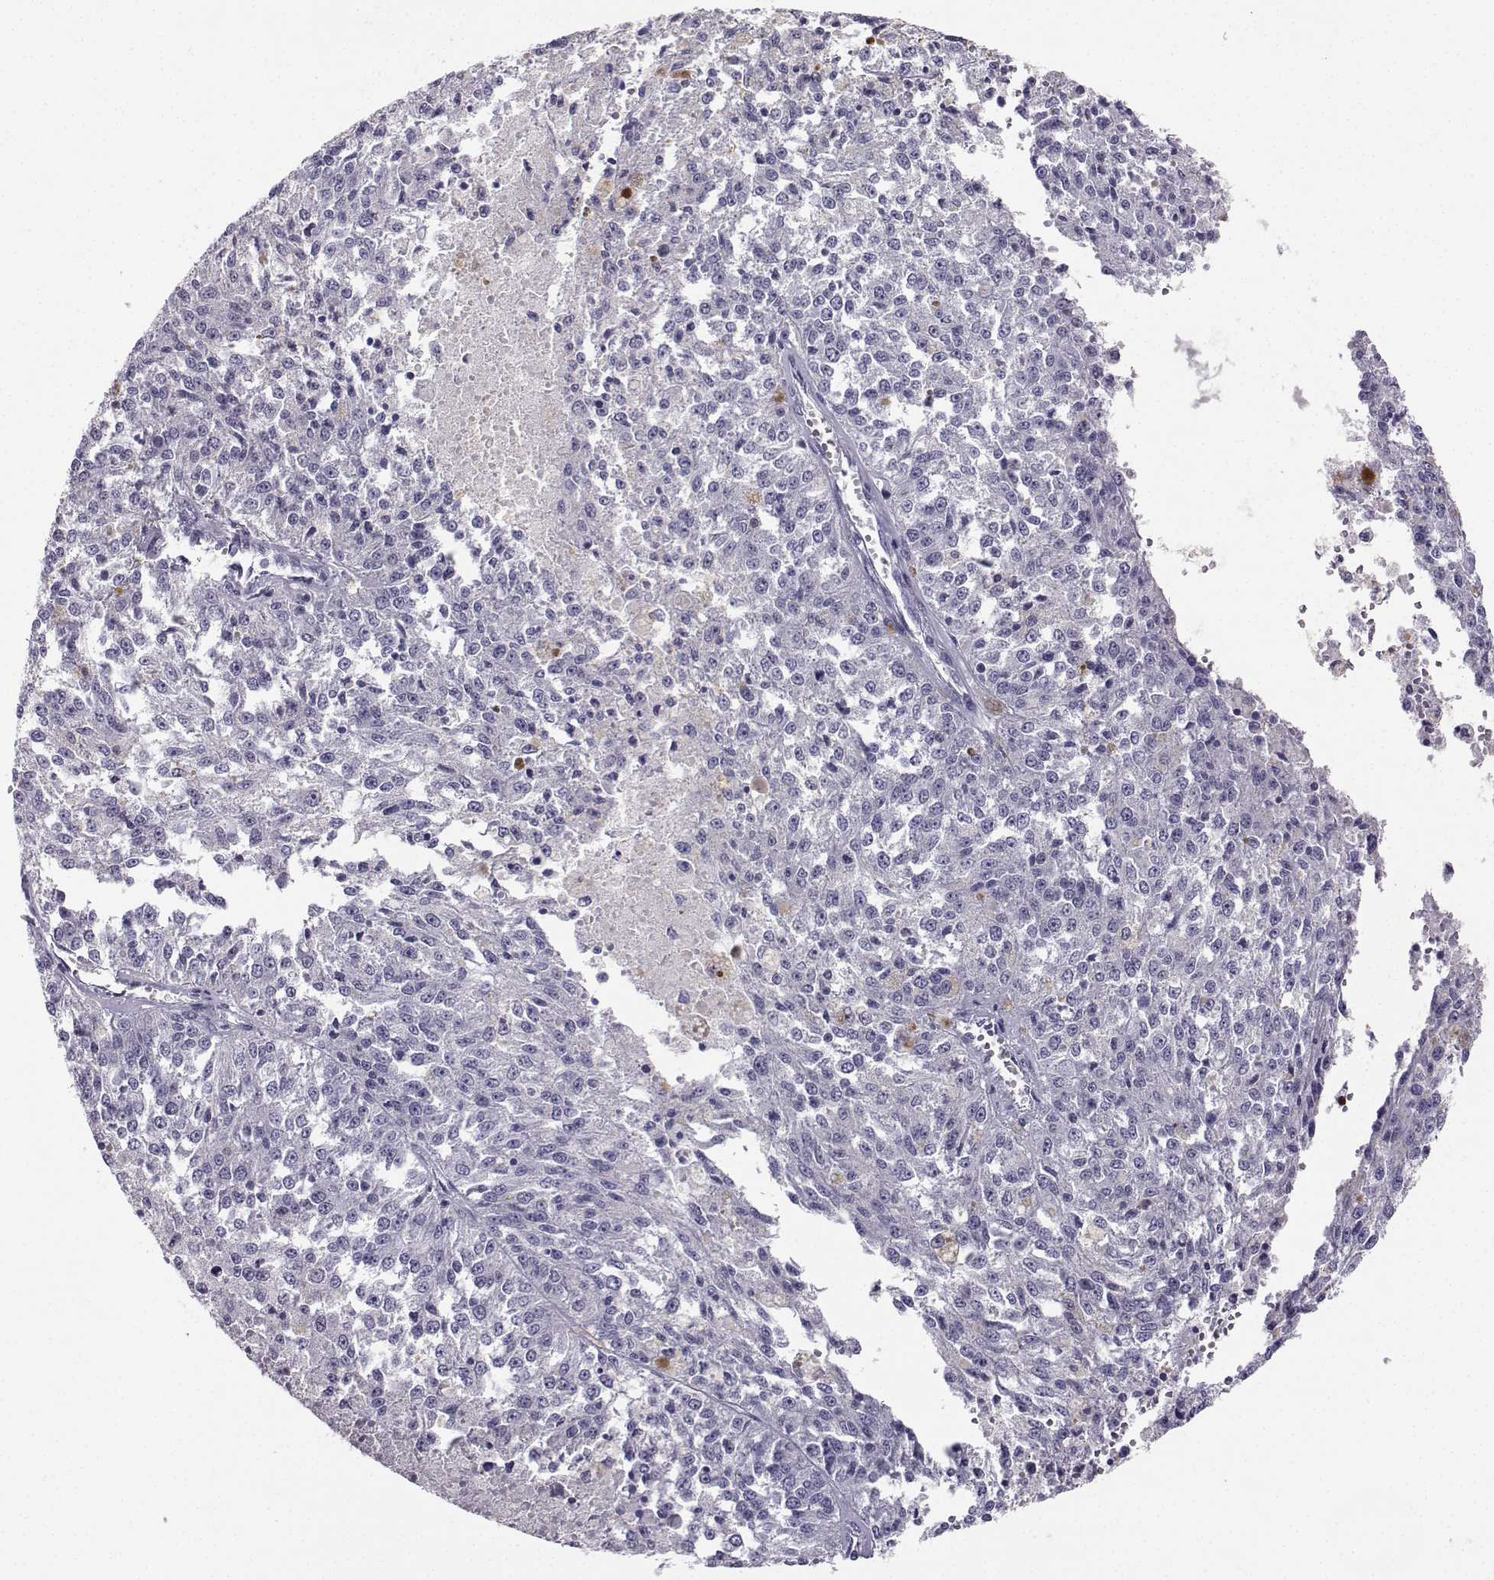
{"staining": {"intensity": "negative", "quantity": "none", "location": "none"}, "tissue": "melanoma", "cell_type": "Tumor cells", "image_type": "cancer", "snomed": [{"axis": "morphology", "description": "Malignant melanoma, Metastatic site"}, {"axis": "topography", "description": "Lymph node"}], "caption": "IHC histopathology image of neoplastic tissue: human melanoma stained with DAB (3,3'-diaminobenzidine) shows no significant protein positivity in tumor cells. (Immunohistochemistry, brightfield microscopy, high magnification).", "gene": "TBR1", "patient": {"sex": "female", "age": 64}}